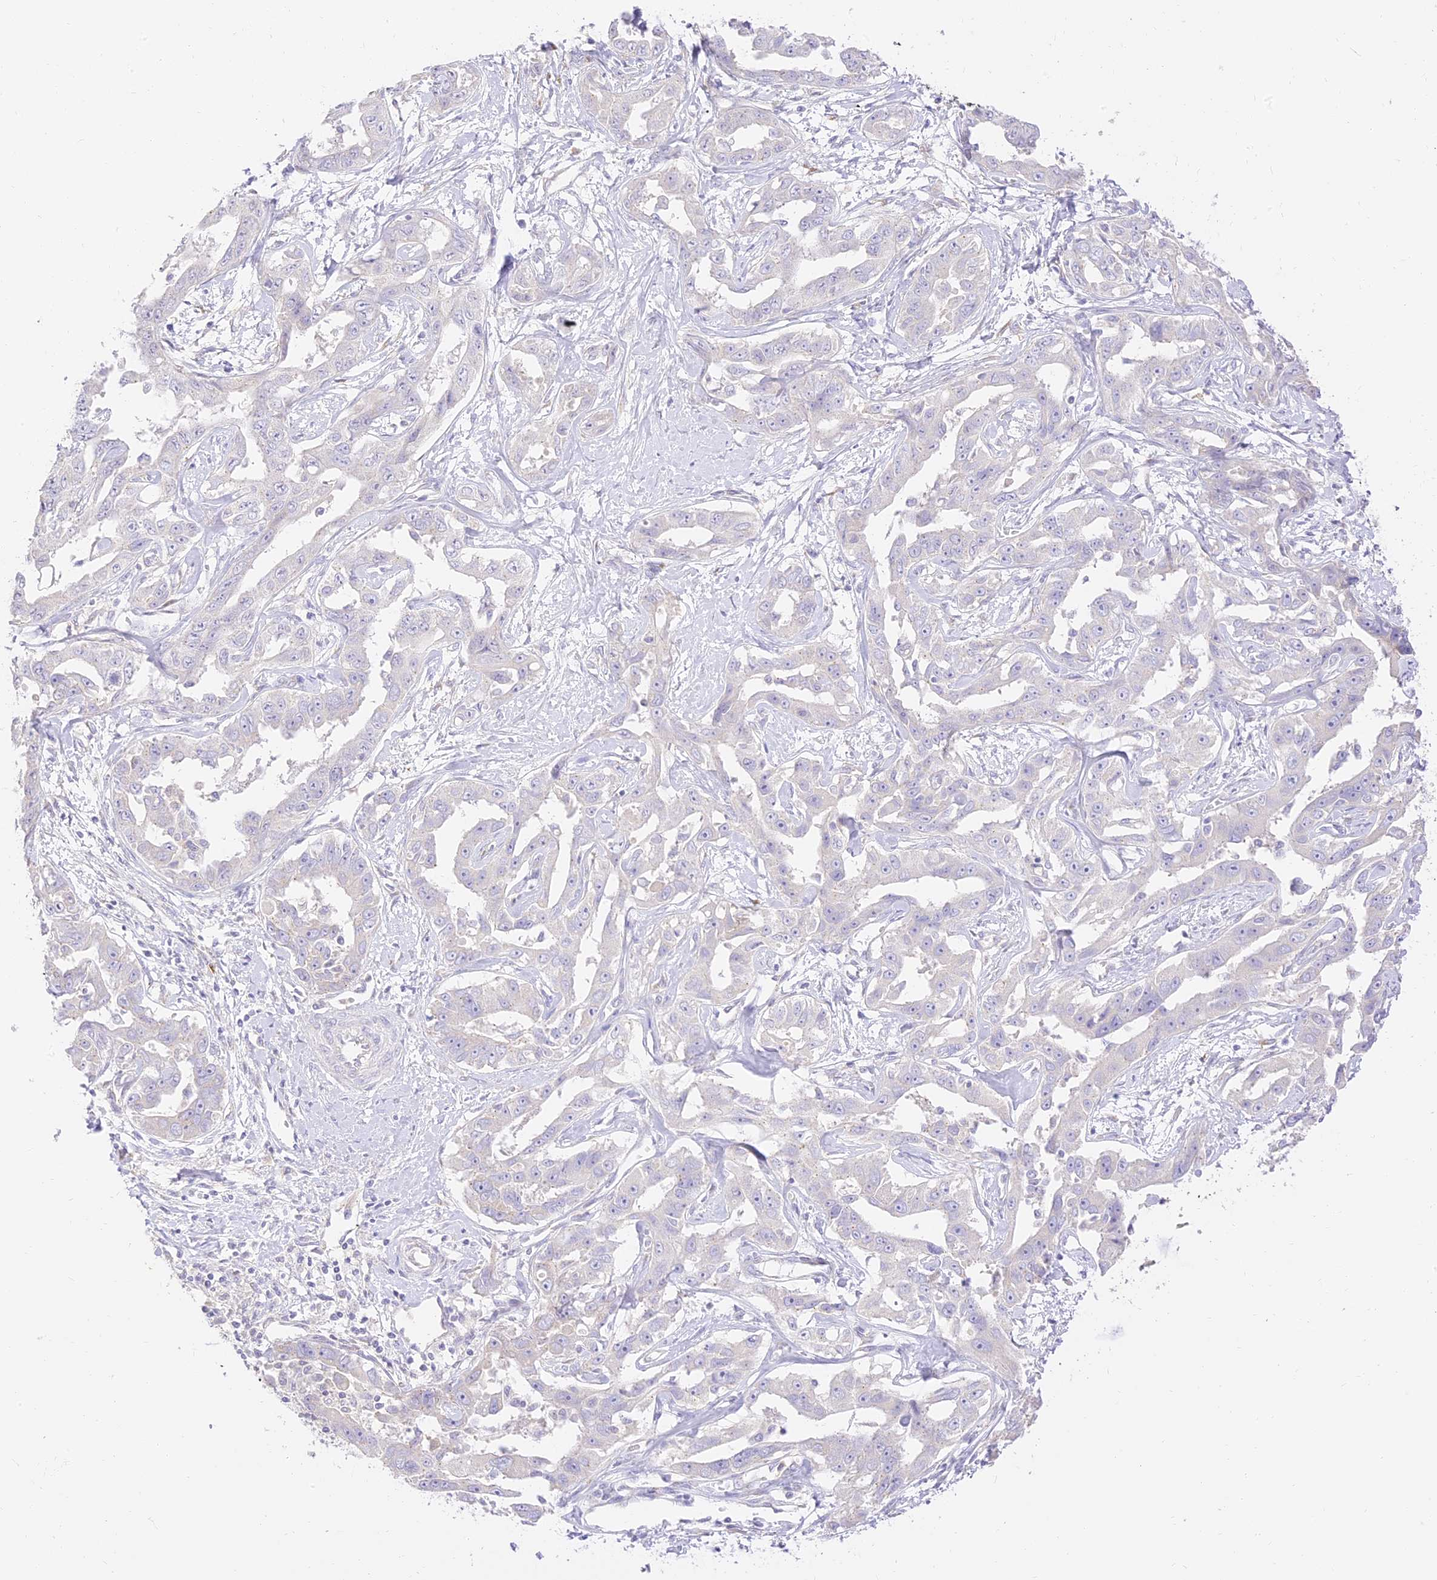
{"staining": {"intensity": "negative", "quantity": "none", "location": "none"}, "tissue": "liver cancer", "cell_type": "Tumor cells", "image_type": "cancer", "snomed": [{"axis": "morphology", "description": "Cholangiocarcinoma"}, {"axis": "topography", "description": "Liver"}], "caption": "Immunohistochemistry of human liver cancer (cholangiocarcinoma) demonstrates no staining in tumor cells.", "gene": "SEC13", "patient": {"sex": "male", "age": 59}}